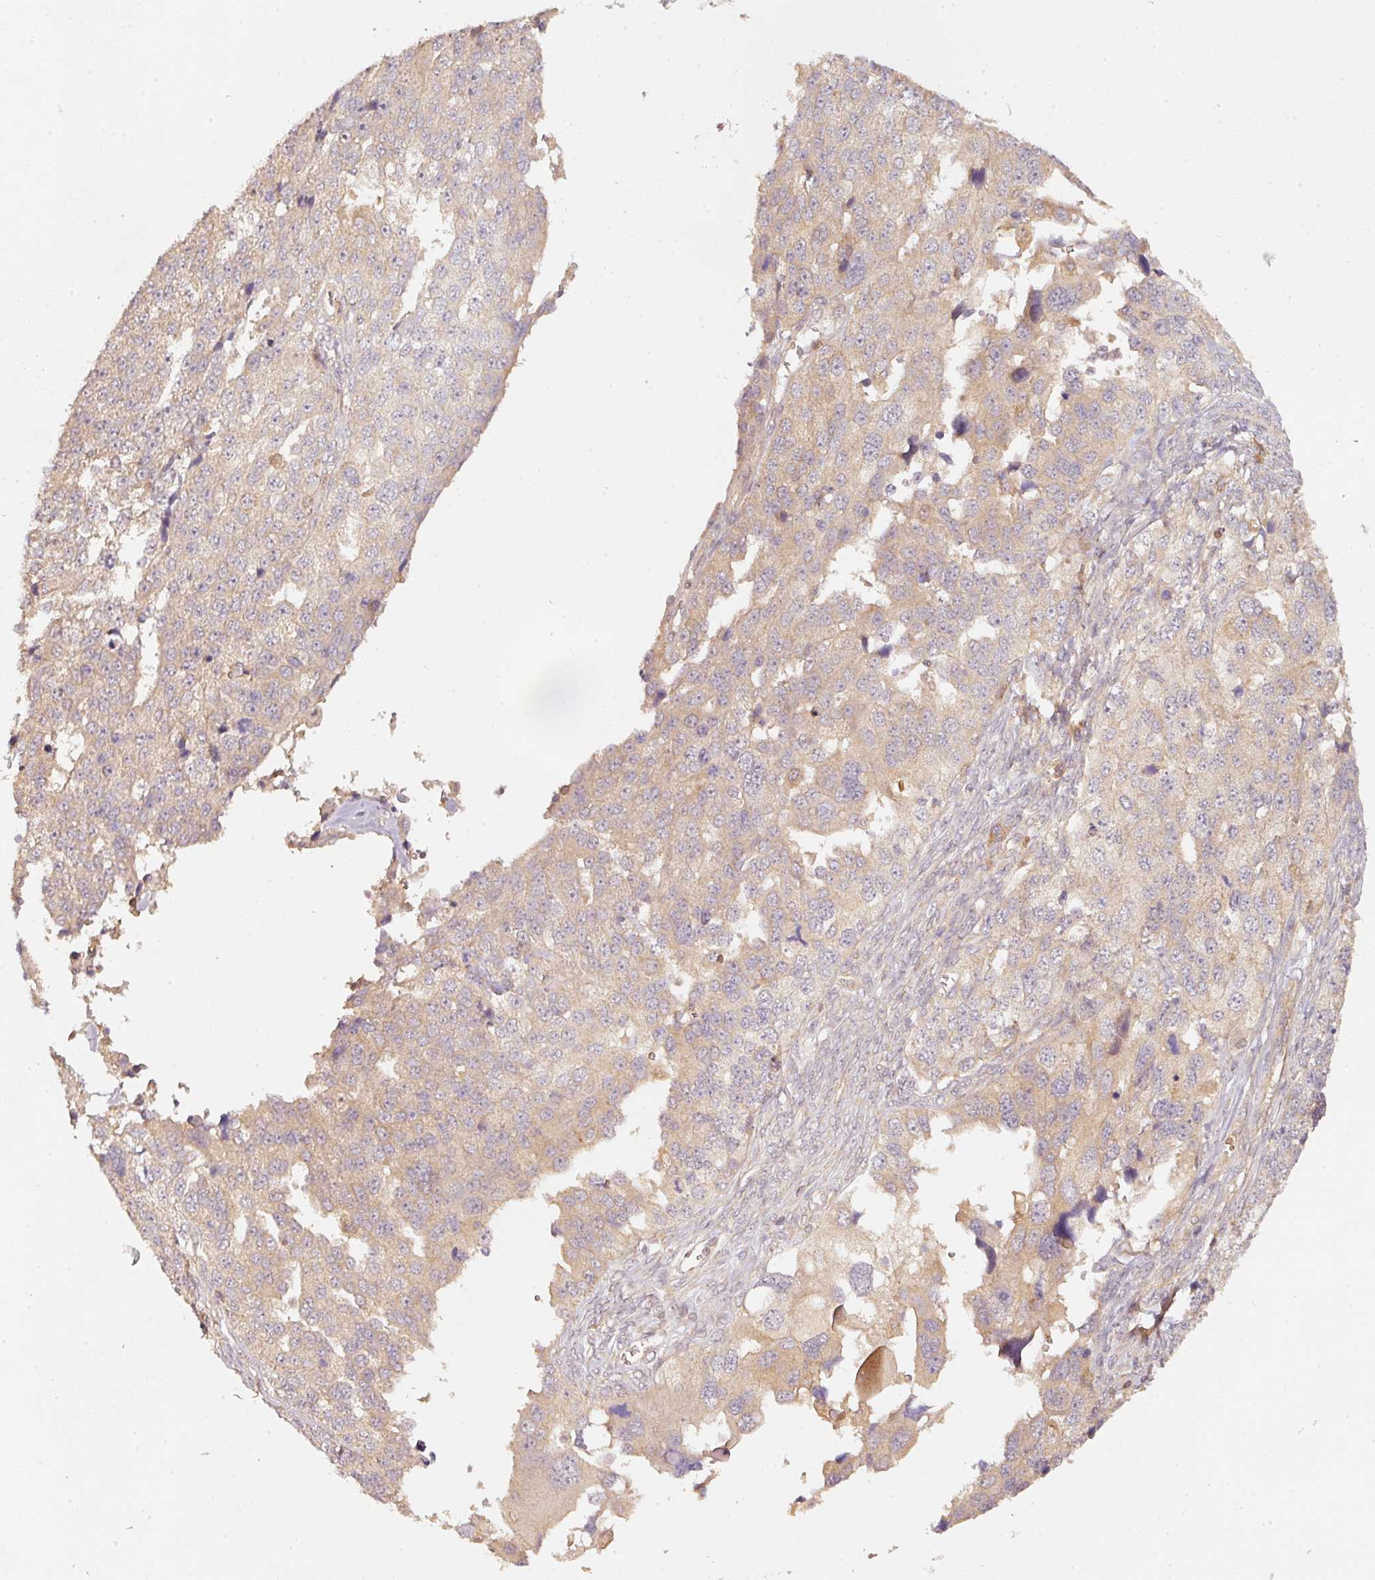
{"staining": {"intensity": "weak", "quantity": "25%-75%", "location": "cytoplasmic/membranous"}, "tissue": "ovarian cancer", "cell_type": "Tumor cells", "image_type": "cancer", "snomed": [{"axis": "morphology", "description": "Cystadenocarcinoma, serous, NOS"}, {"axis": "topography", "description": "Ovary"}], "caption": "Protein analysis of ovarian serous cystadenocarcinoma tissue demonstrates weak cytoplasmic/membranous expression in approximately 25%-75% of tumor cells. Using DAB (3,3'-diaminobenzidine) (brown) and hematoxylin (blue) stains, captured at high magnification using brightfield microscopy.", "gene": "RRAS2", "patient": {"sex": "female", "age": 76}}